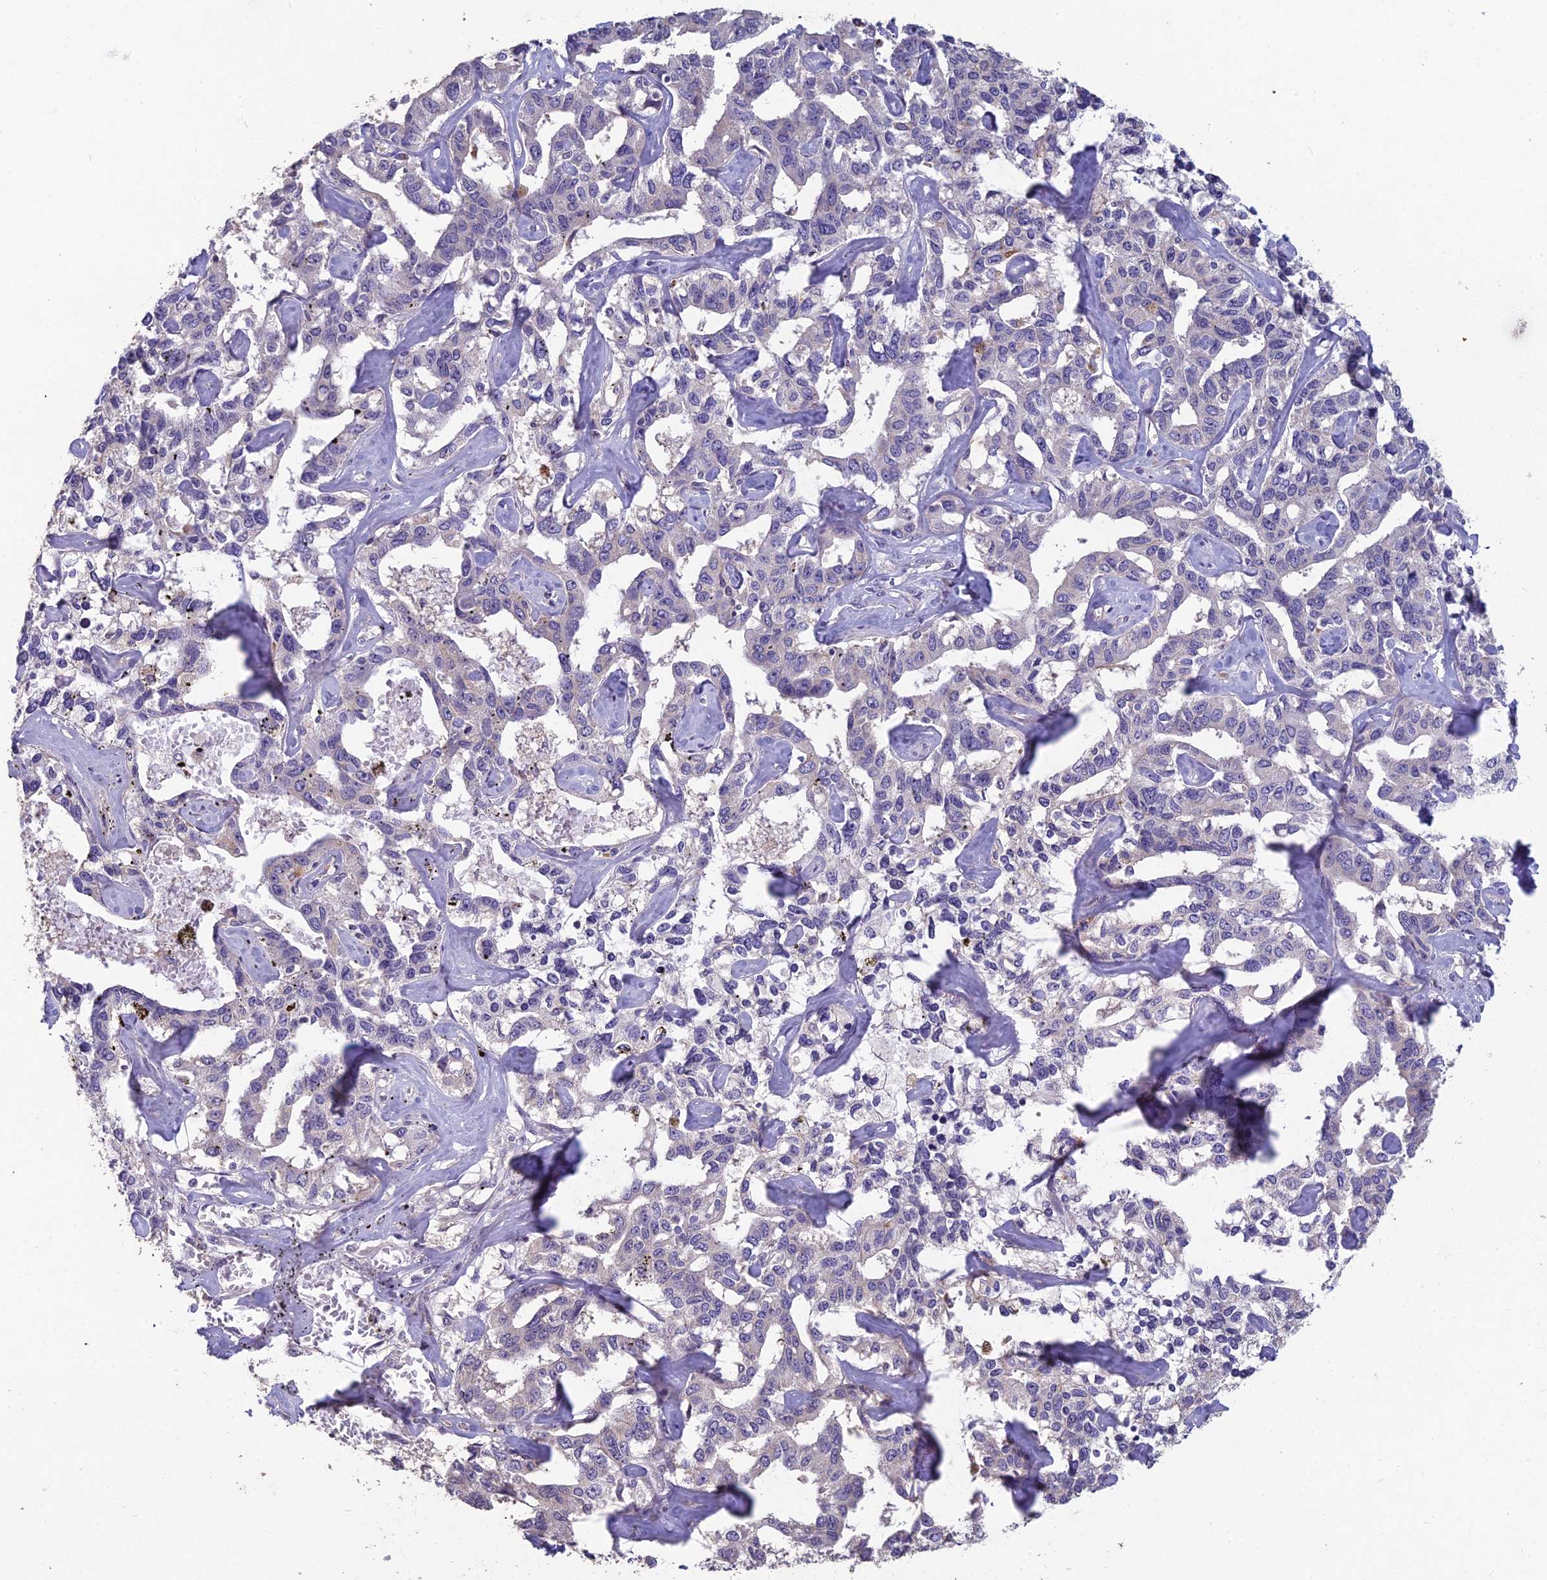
{"staining": {"intensity": "negative", "quantity": "none", "location": "none"}, "tissue": "liver cancer", "cell_type": "Tumor cells", "image_type": "cancer", "snomed": [{"axis": "morphology", "description": "Cholangiocarcinoma"}, {"axis": "topography", "description": "Liver"}], "caption": "This is an immunohistochemistry (IHC) photomicrograph of human liver cholangiocarcinoma. There is no expression in tumor cells.", "gene": "CEACAM16", "patient": {"sex": "male", "age": 59}}